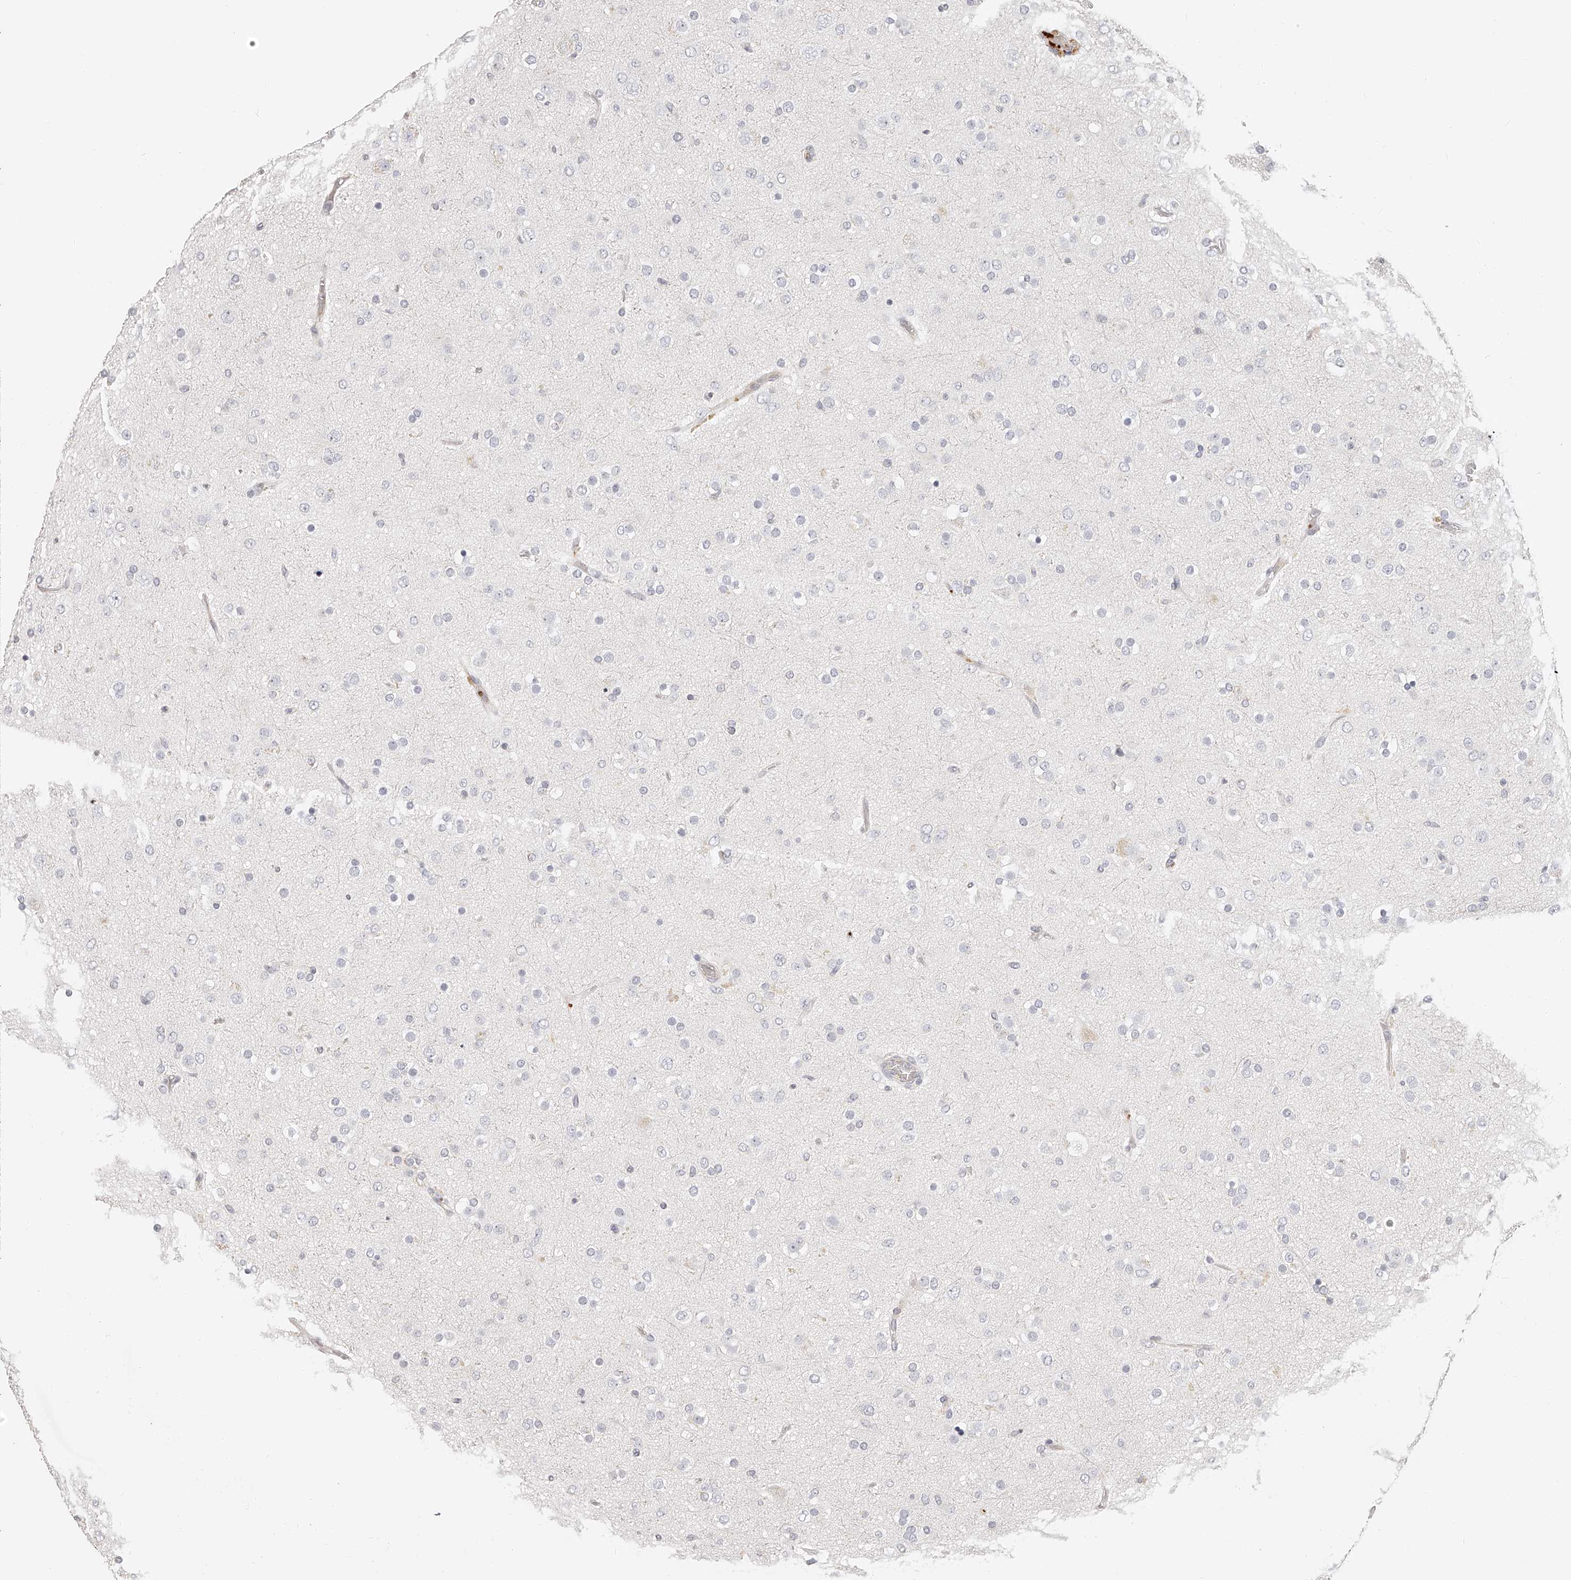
{"staining": {"intensity": "negative", "quantity": "none", "location": "none"}, "tissue": "glioma", "cell_type": "Tumor cells", "image_type": "cancer", "snomed": [{"axis": "morphology", "description": "Glioma, malignant, Low grade"}, {"axis": "topography", "description": "Brain"}], "caption": "Tumor cells show no significant staining in glioma.", "gene": "ITGB3", "patient": {"sex": "male", "age": 65}}